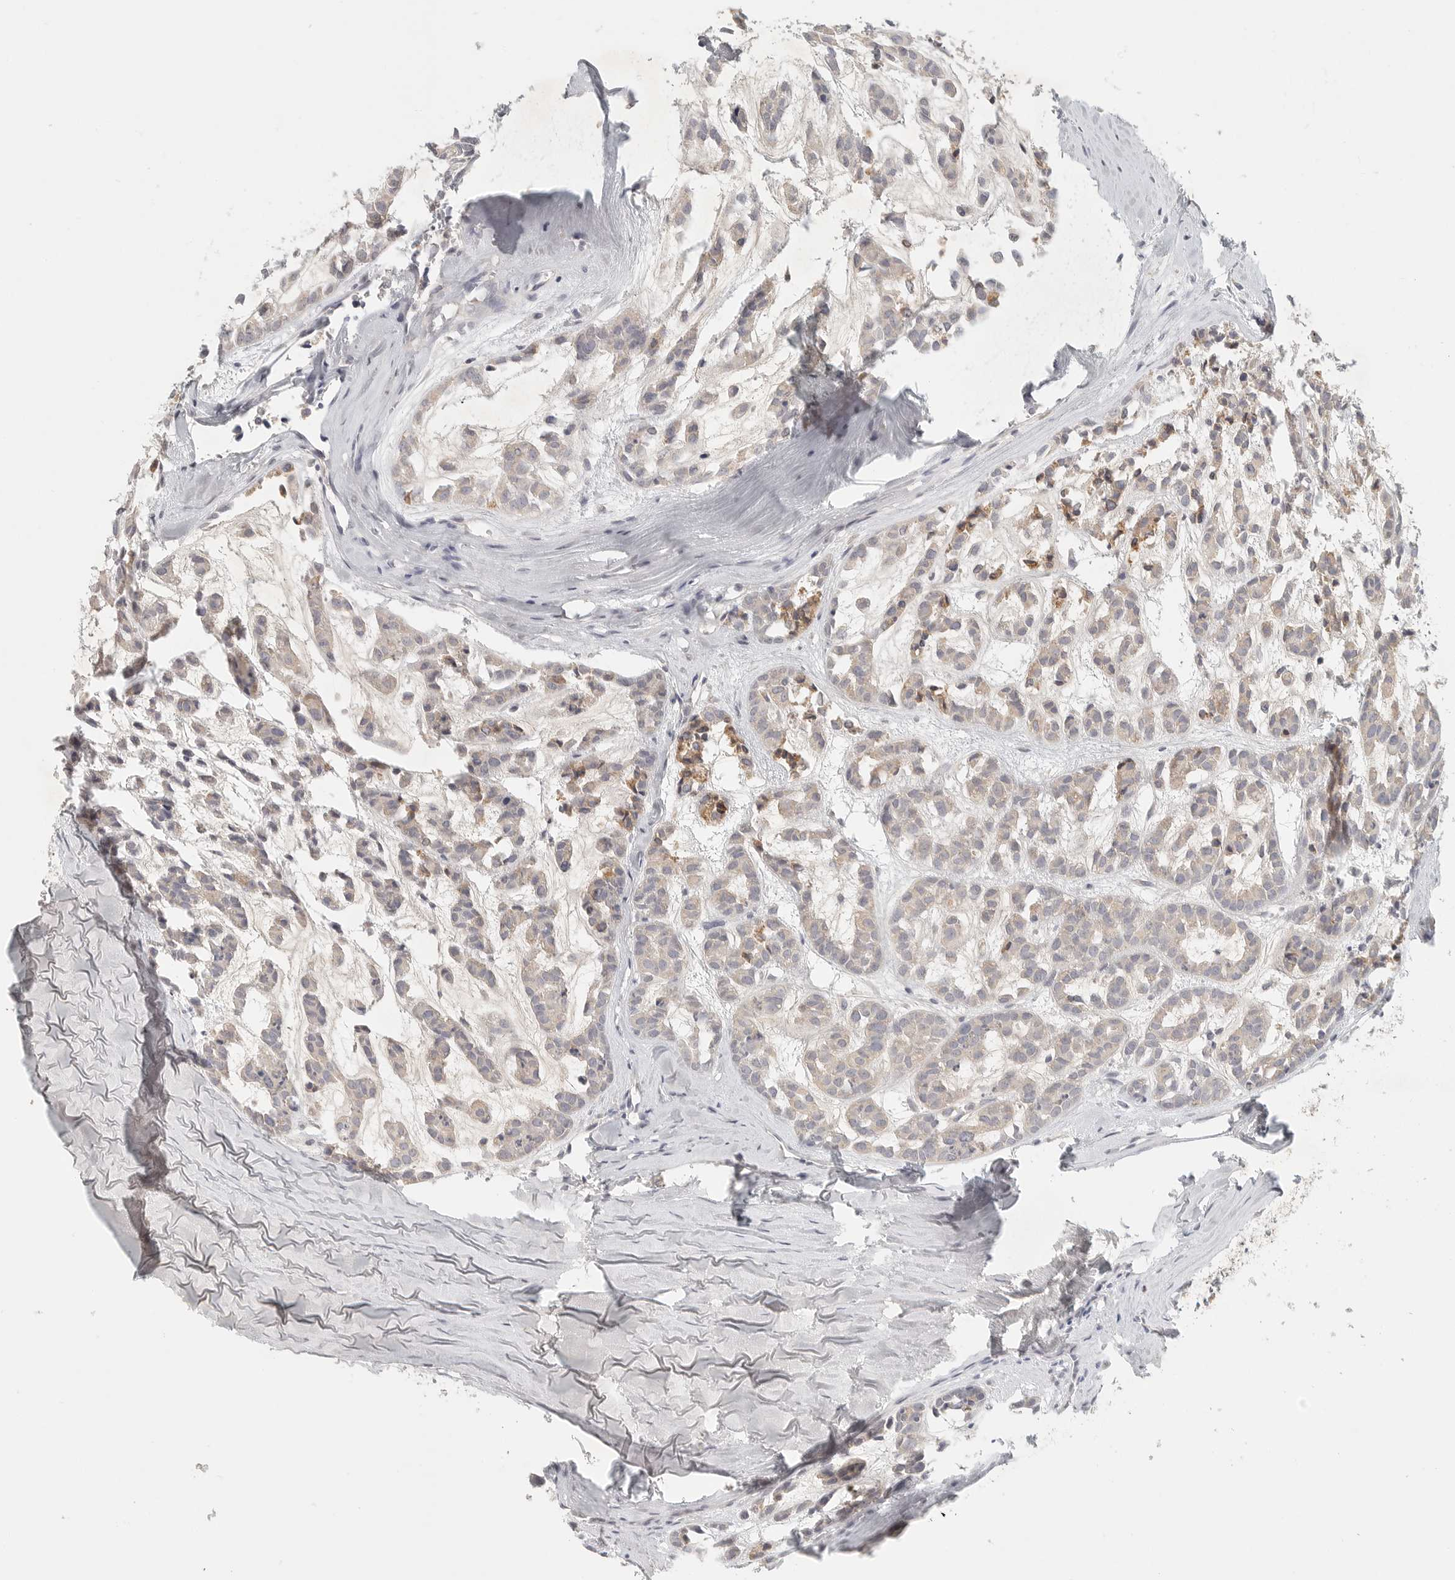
{"staining": {"intensity": "negative", "quantity": "none", "location": "none"}, "tissue": "head and neck cancer", "cell_type": "Tumor cells", "image_type": "cancer", "snomed": [{"axis": "morphology", "description": "Adenocarcinoma, NOS"}, {"axis": "morphology", "description": "Adenoma, NOS"}, {"axis": "topography", "description": "Head-Neck"}], "caption": "A micrograph of adenoma (head and neck) stained for a protein displays no brown staining in tumor cells.", "gene": "SLC25A36", "patient": {"sex": "female", "age": 55}}